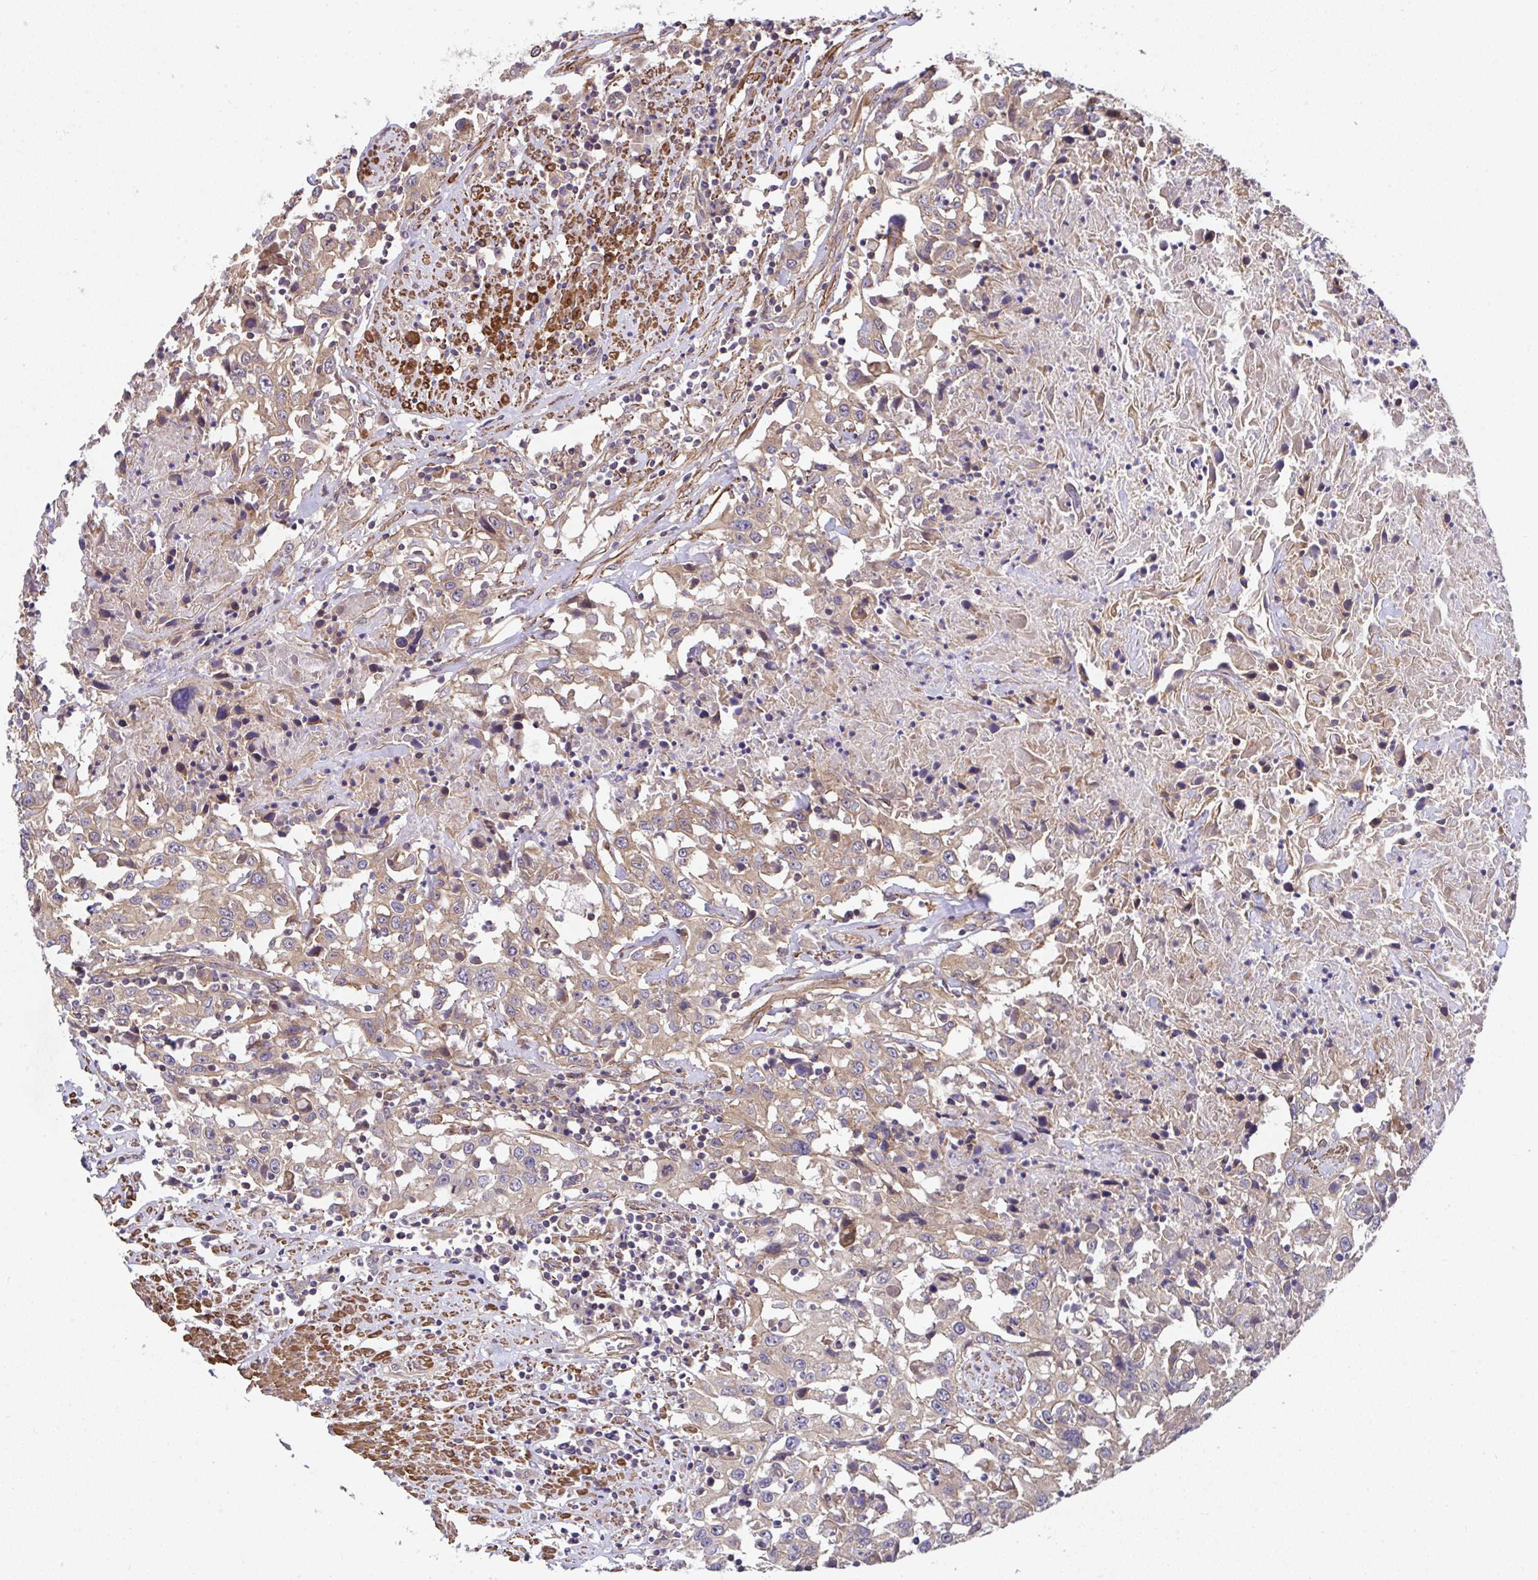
{"staining": {"intensity": "moderate", "quantity": ">75%", "location": "cytoplasmic/membranous"}, "tissue": "urothelial cancer", "cell_type": "Tumor cells", "image_type": "cancer", "snomed": [{"axis": "morphology", "description": "Urothelial carcinoma, High grade"}, {"axis": "topography", "description": "Urinary bladder"}], "caption": "Immunohistochemistry (IHC) of human high-grade urothelial carcinoma demonstrates medium levels of moderate cytoplasmic/membranous positivity in approximately >75% of tumor cells.", "gene": "ZNF696", "patient": {"sex": "male", "age": 61}}